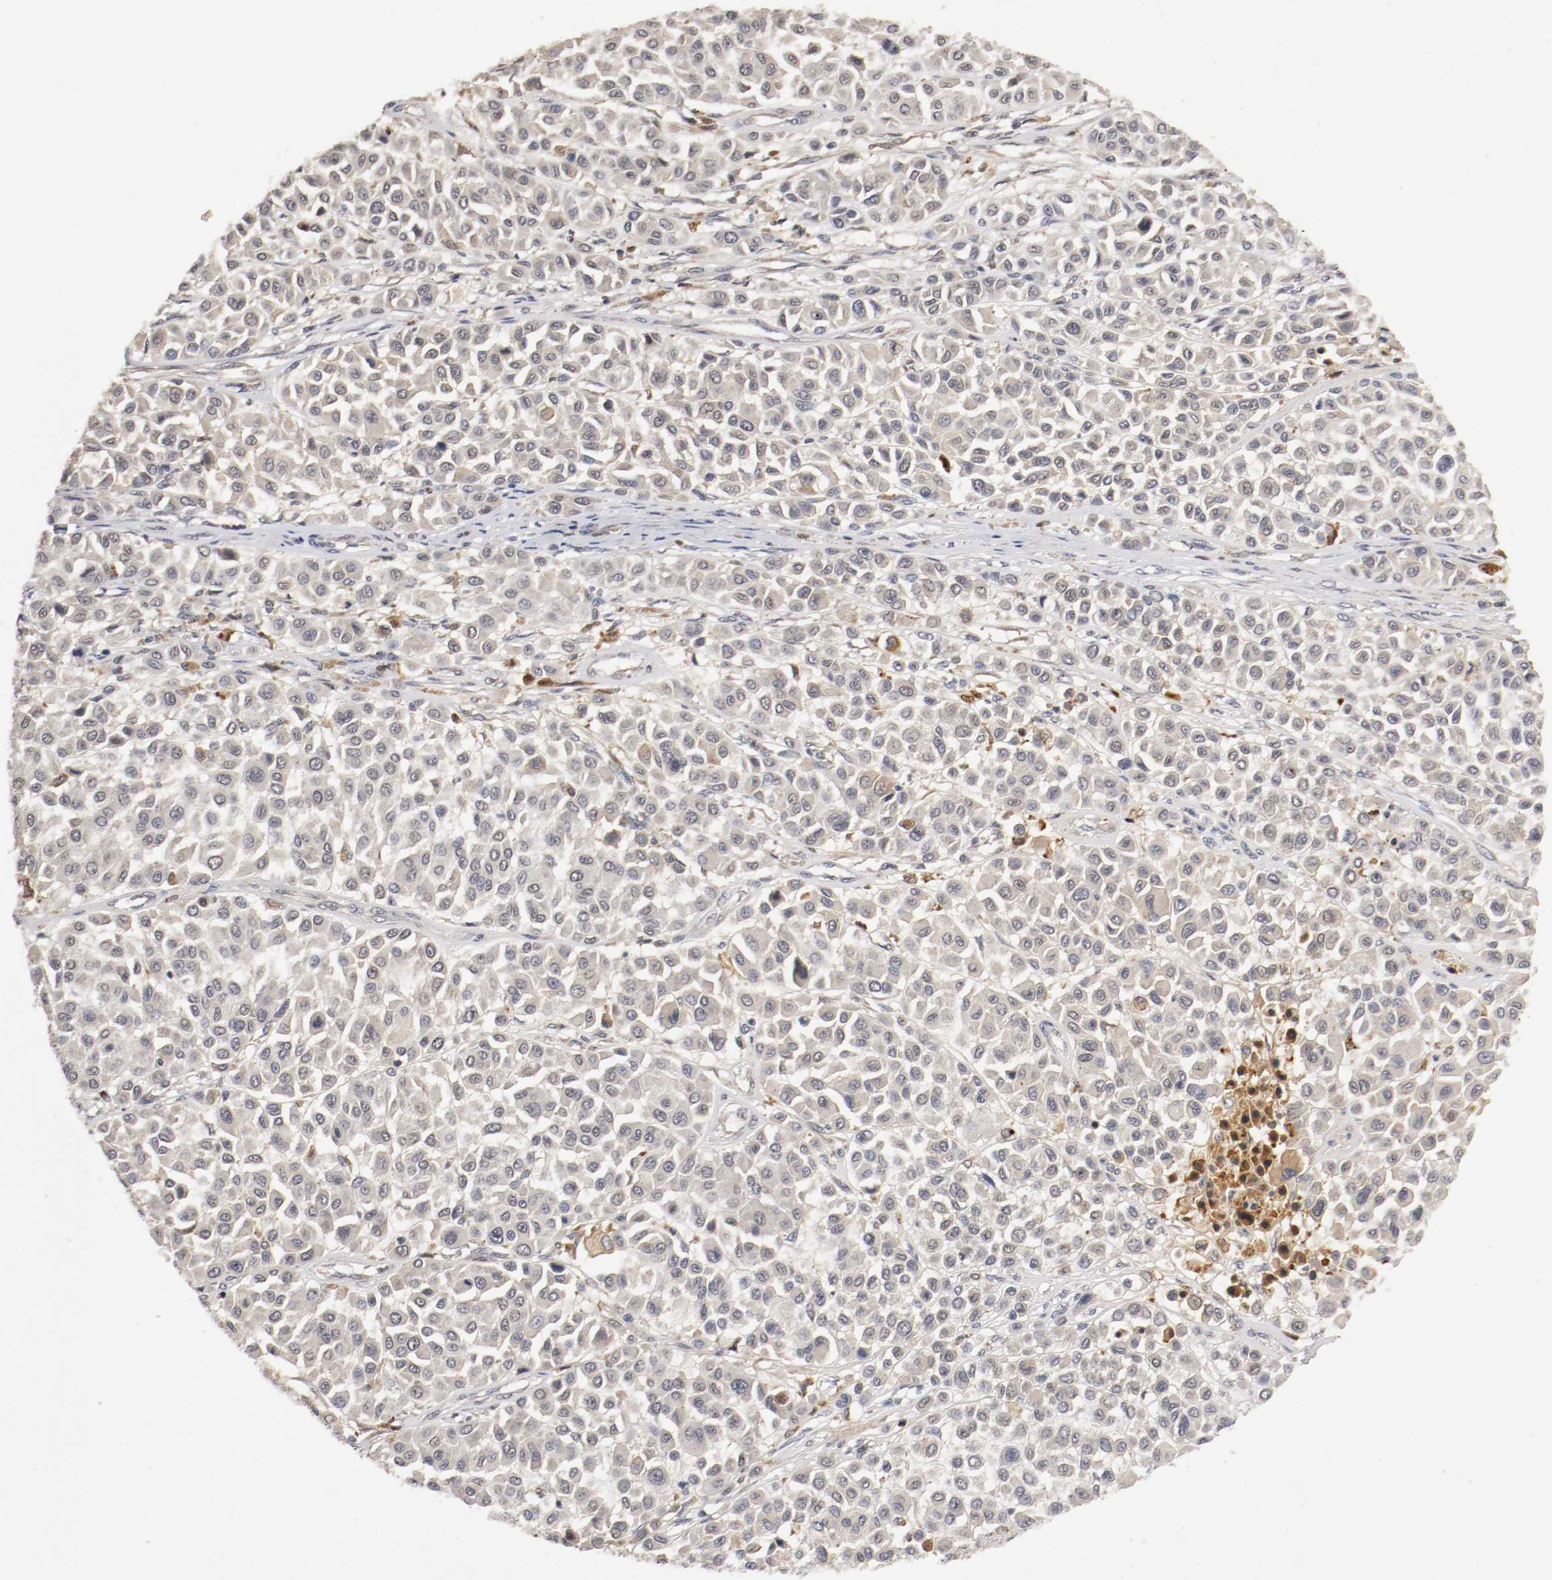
{"staining": {"intensity": "negative", "quantity": "none", "location": "none"}, "tissue": "melanoma", "cell_type": "Tumor cells", "image_type": "cancer", "snomed": [{"axis": "morphology", "description": "Malignant melanoma, Metastatic site"}, {"axis": "topography", "description": "Soft tissue"}], "caption": "High magnification brightfield microscopy of malignant melanoma (metastatic site) stained with DAB (brown) and counterstained with hematoxylin (blue): tumor cells show no significant expression. (Immunohistochemistry, brightfield microscopy, high magnification).", "gene": "TNFRSF1B", "patient": {"sex": "male", "age": 41}}